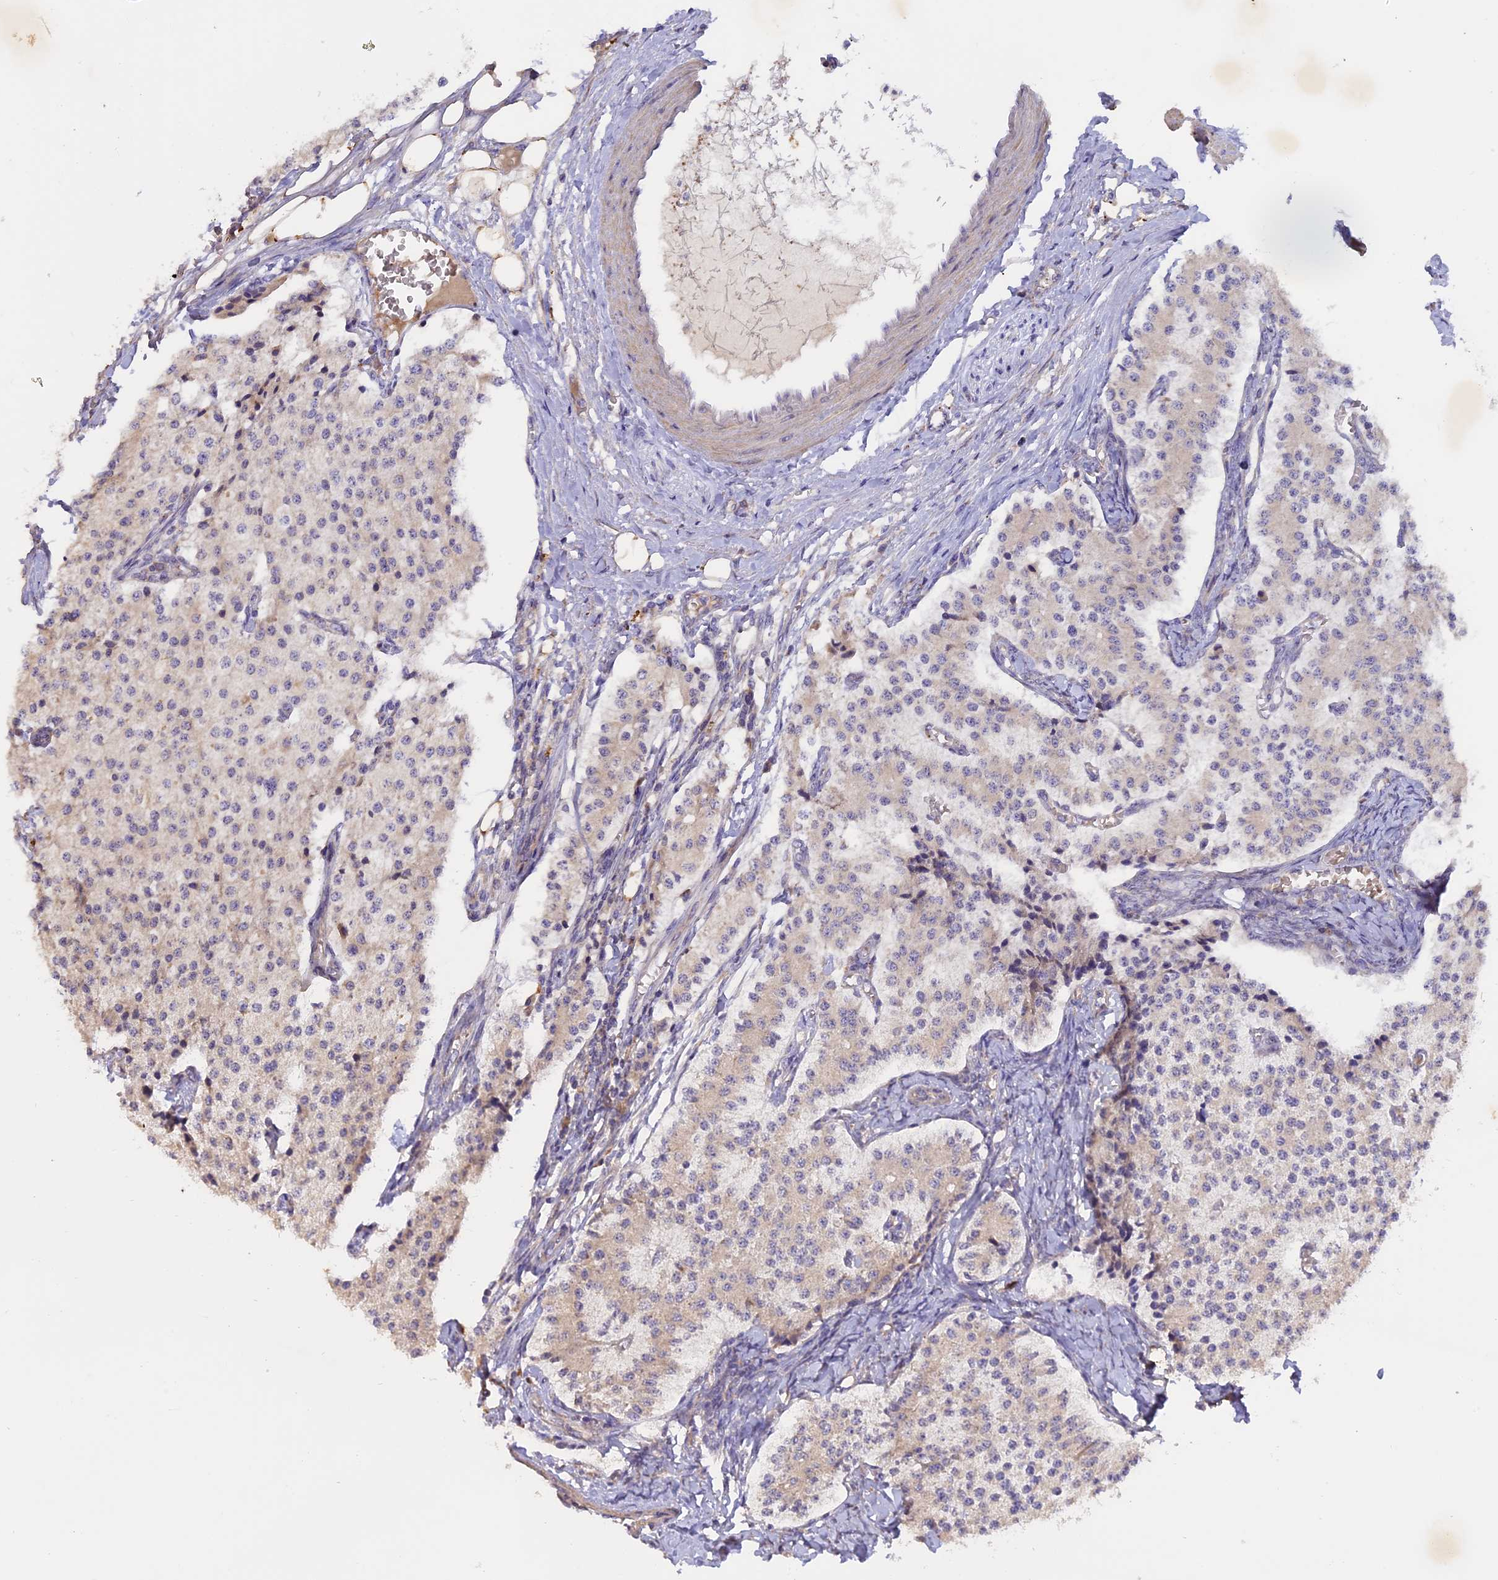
{"staining": {"intensity": "negative", "quantity": "none", "location": "none"}, "tissue": "carcinoid", "cell_type": "Tumor cells", "image_type": "cancer", "snomed": [{"axis": "morphology", "description": "Carcinoid, malignant, NOS"}, {"axis": "topography", "description": "Colon"}], "caption": "Immunohistochemistry (IHC) histopathology image of human carcinoid stained for a protein (brown), which demonstrates no staining in tumor cells.", "gene": "MEMO1", "patient": {"sex": "female", "age": 52}}